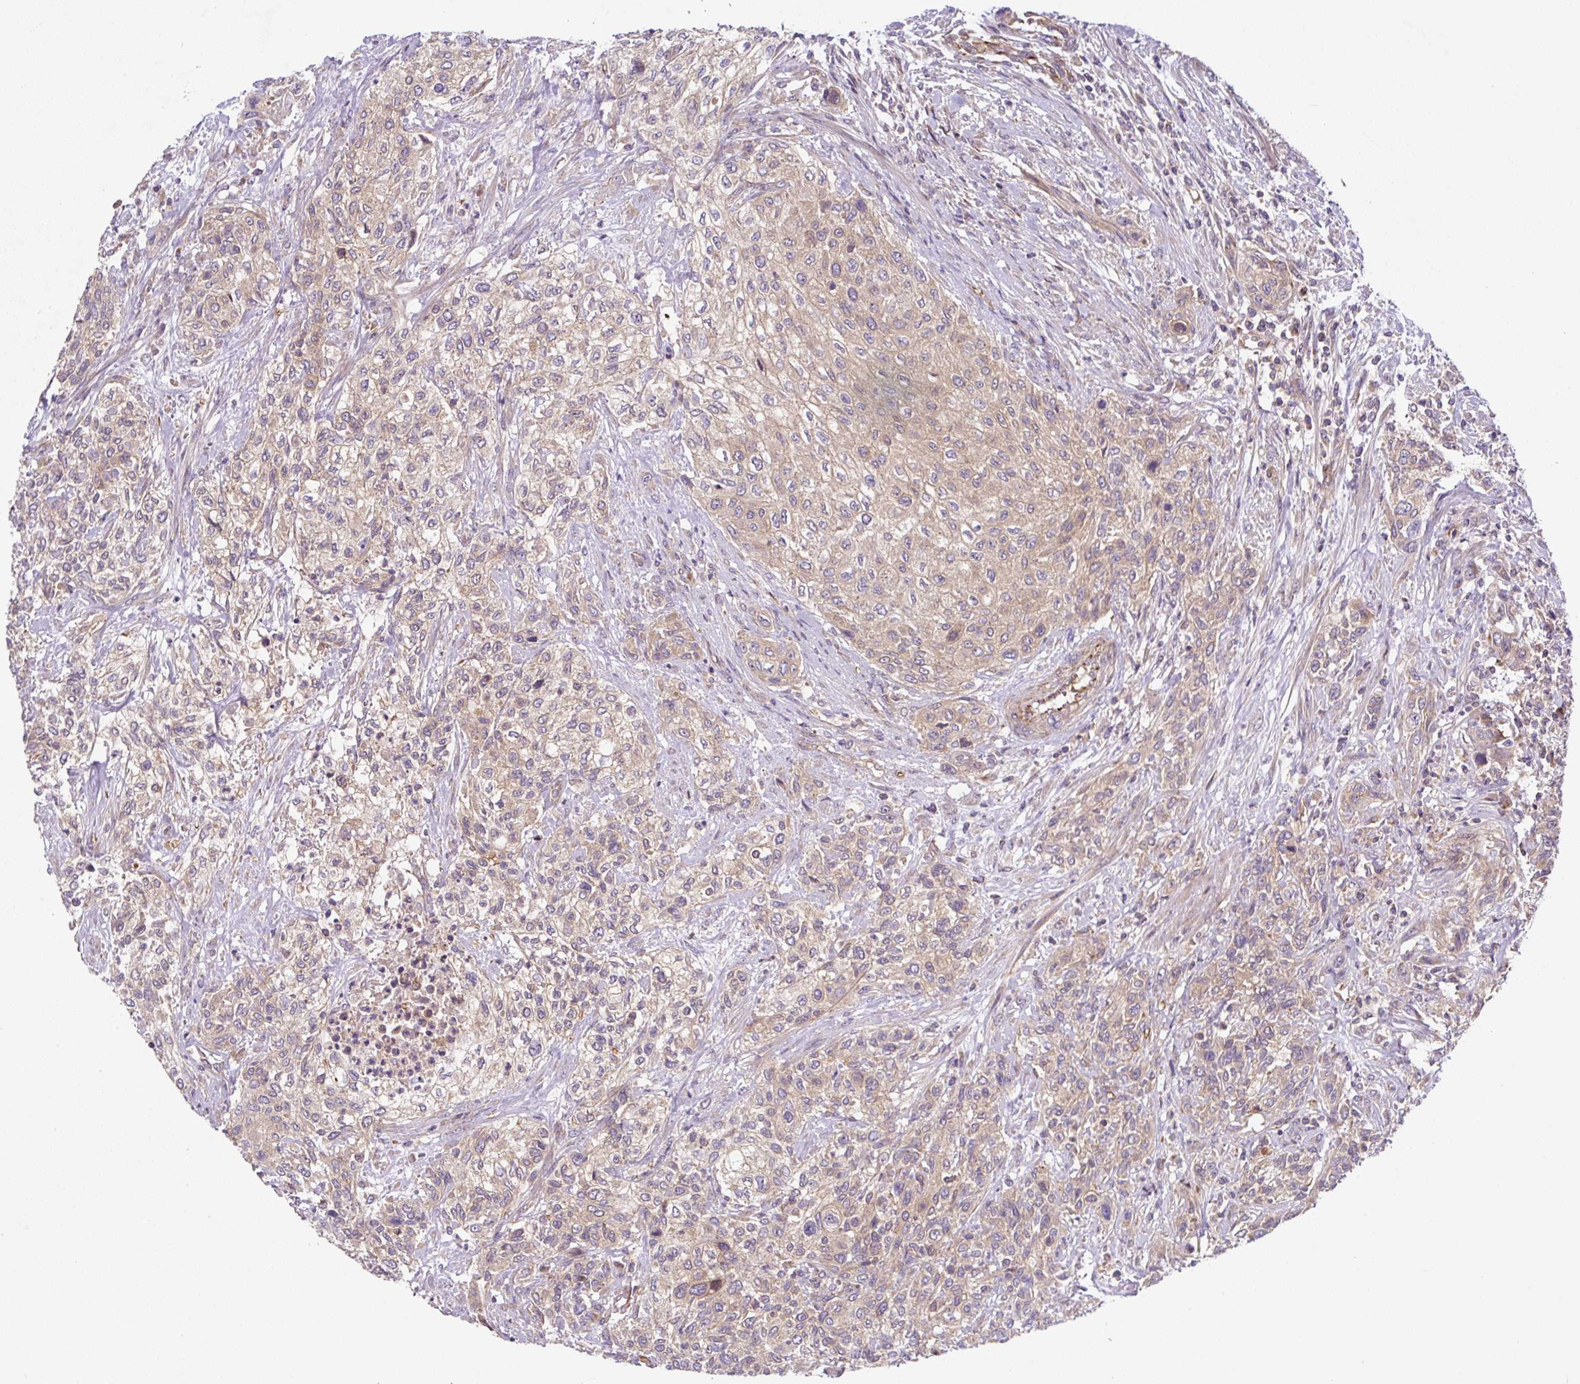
{"staining": {"intensity": "weak", "quantity": "25%-75%", "location": "cytoplasmic/membranous"}, "tissue": "urothelial cancer", "cell_type": "Tumor cells", "image_type": "cancer", "snomed": [{"axis": "morphology", "description": "Normal tissue, NOS"}, {"axis": "morphology", "description": "Urothelial carcinoma, NOS"}, {"axis": "topography", "description": "Urinary bladder"}, {"axis": "topography", "description": "Peripheral nerve tissue"}], "caption": "IHC staining of transitional cell carcinoma, which demonstrates low levels of weak cytoplasmic/membranous staining in approximately 25%-75% of tumor cells indicating weak cytoplasmic/membranous protein positivity. The staining was performed using DAB (3,3'-diaminobenzidine) (brown) for protein detection and nuclei were counterstained in hematoxylin (blue).", "gene": "APOBEC3D", "patient": {"sex": "male", "age": 35}}